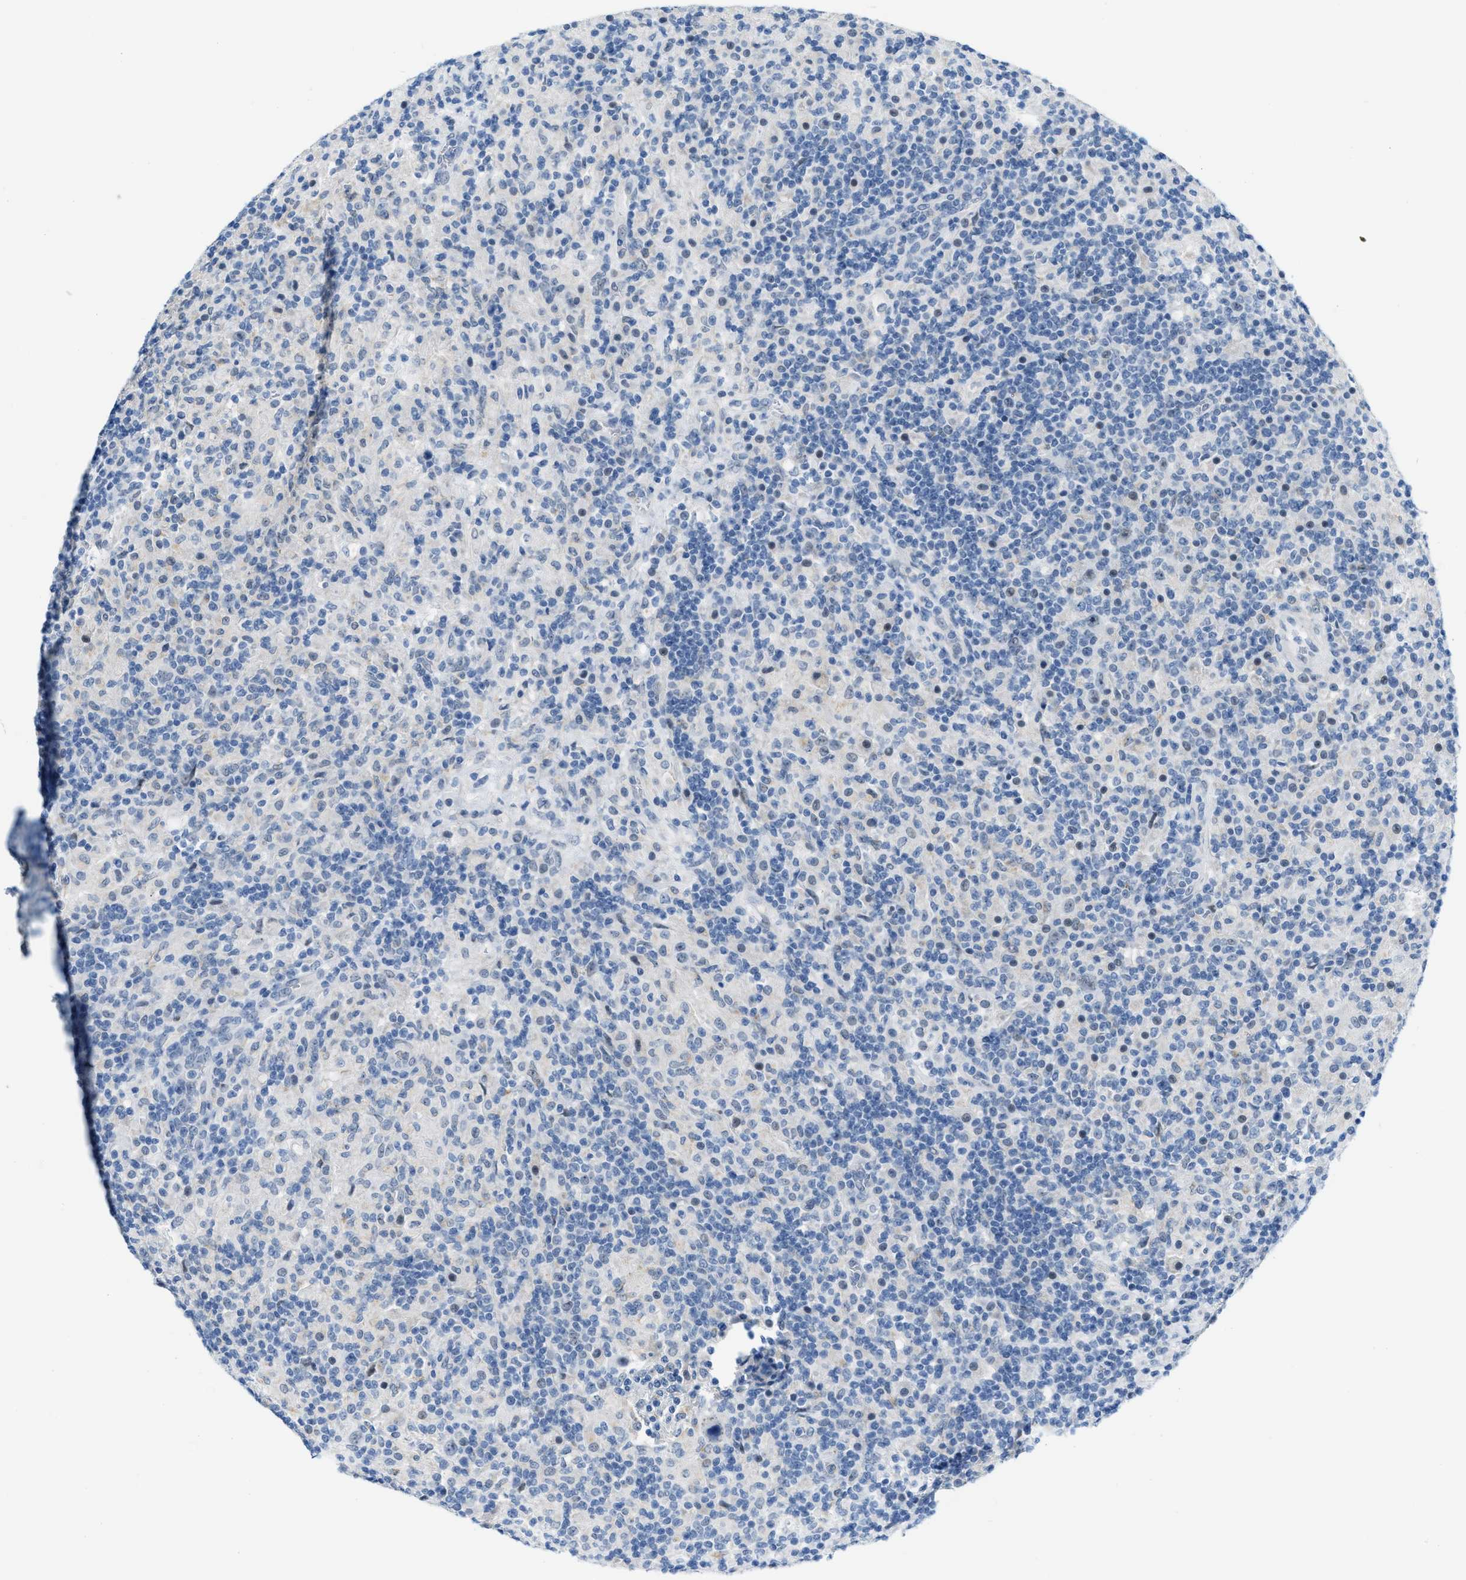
{"staining": {"intensity": "negative", "quantity": "none", "location": "none"}, "tissue": "lymphoma", "cell_type": "Tumor cells", "image_type": "cancer", "snomed": [{"axis": "morphology", "description": "Hodgkin's disease, NOS"}, {"axis": "topography", "description": "Lymph node"}], "caption": "The immunohistochemistry image has no significant positivity in tumor cells of Hodgkin's disease tissue. (DAB immunohistochemistry (IHC) with hematoxylin counter stain).", "gene": "PHRF1", "patient": {"sex": "male", "age": 70}}